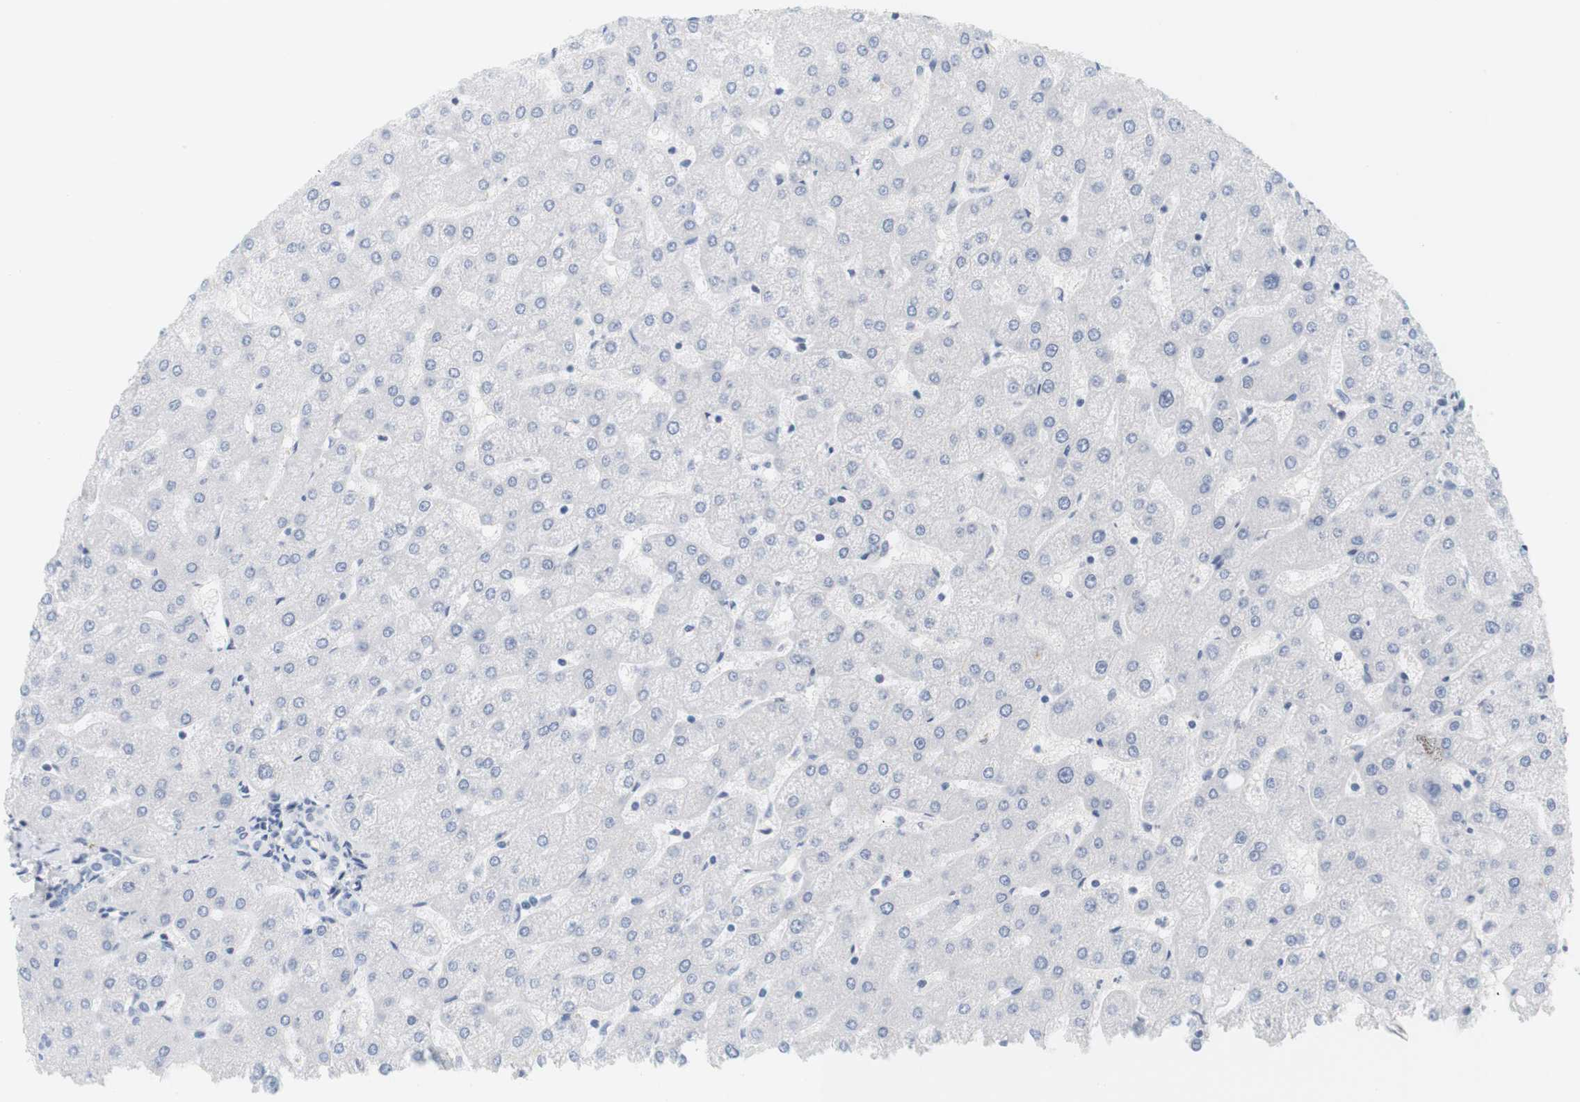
{"staining": {"intensity": "negative", "quantity": "none", "location": "none"}, "tissue": "liver", "cell_type": "Cholangiocytes", "image_type": "normal", "snomed": [{"axis": "morphology", "description": "Normal tissue, NOS"}, {"axis": "topography", "description": "Liver"}], "caption": "Immunohistochemistry micrograph of unremarkable liver: human liver stained with DAB reveals no significant protein positivity in cholangiocytes.", "gene": "OPRM1", "patient": {"sex": "male", "age": 67}}